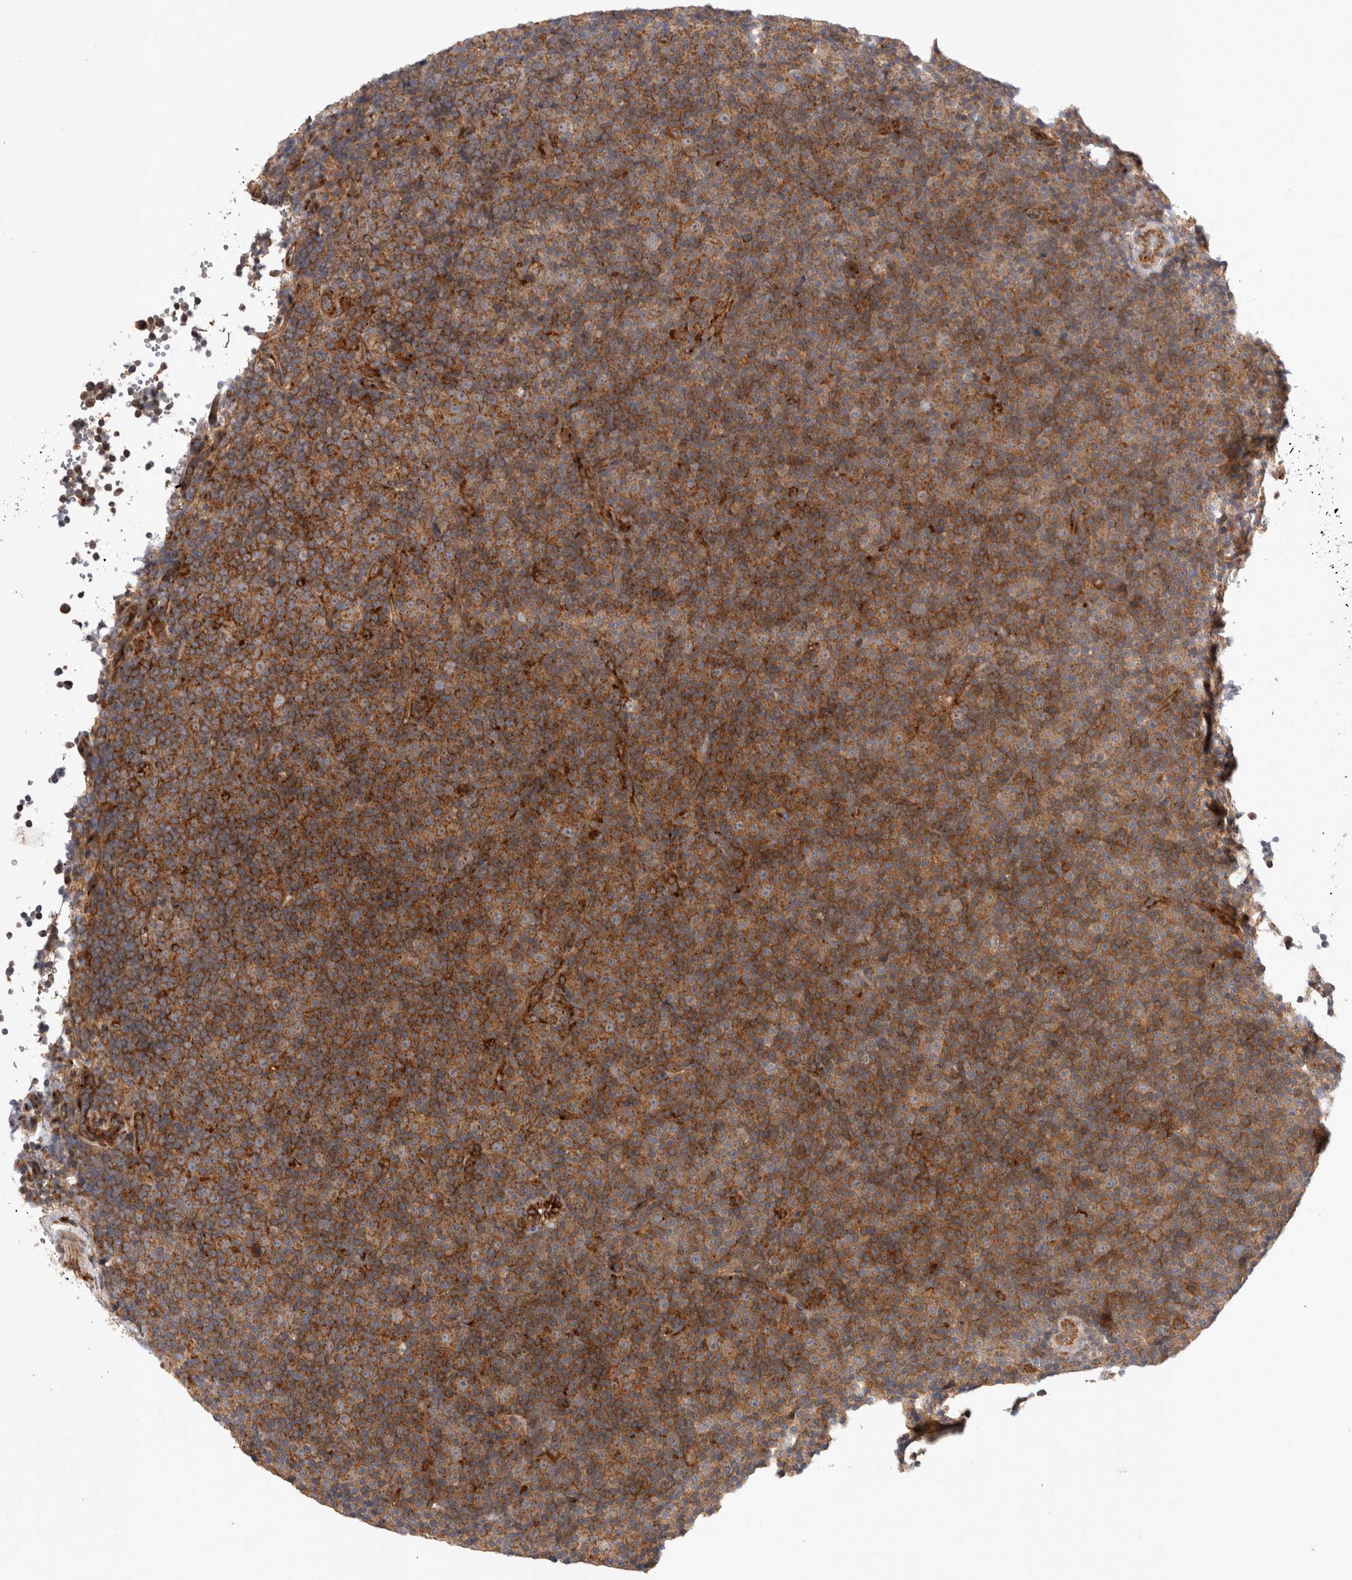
{"staining": {"intensity": "moderate", "quantity": ">75%", "location": "cytoplasmic/membranous"}, "tissue": "lymphoma", "cell_type": "Tumor cells", "image_type": "cancer", "snomed": [{"axis": "morphology", "description": "Malignant lymphoma, non-Hodgkin's type, Low grade"}, {"axis": "topography", "description": "Lymph node"}], "caption": "Lymphoma stained with a protein marker reveals moderate staining in tumor cells.", "gene": "BNIP2", "patient": {"sex": "female", "age": 67}}